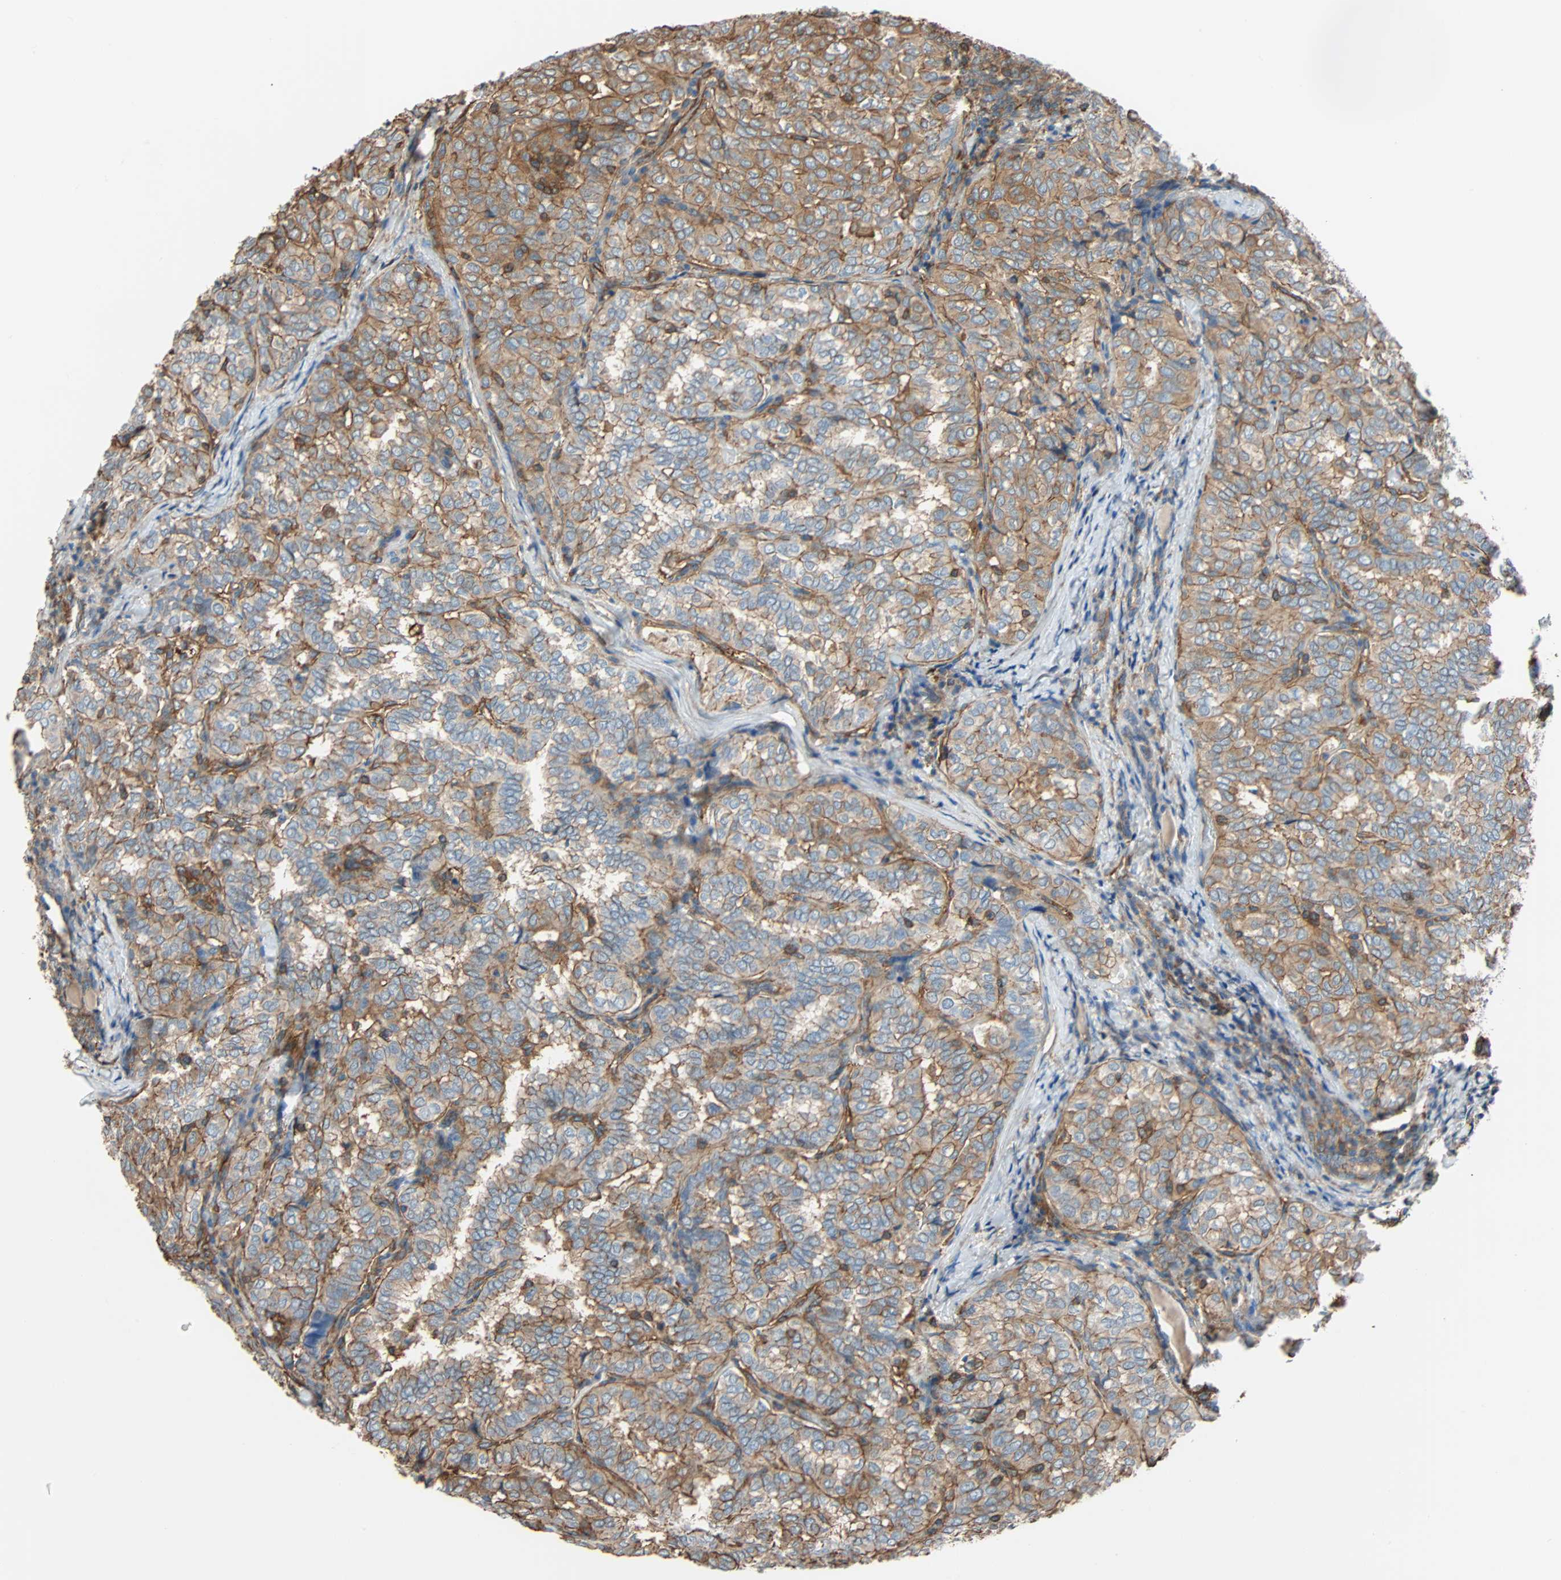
{"staining": {"intensity": "moderate", "quantity": ">75%", "location": "cytoplasmic/membranous"}, "tissue": "thyroid cancer", "cell_type": "Tumor cells", "image_type": "cancer", "snomed": [{"axis": "morphology", "description": "Normal tissue, NOS"}, {"axis": "morphology", "description": "Papillary adenocarcinoma, NOS"}, {"axis": "topography", "description": "Thyroid gland"}], "caption": "IHC photomicrograph of thyroid cancer stained for a protein (brown), which demonstrates medium levels of moderate cytoplasmic/membranous expression in approximately >75% of tumor cells.", "gene": "GALNT10", "patient": {"sex": "female", "age": 30}}